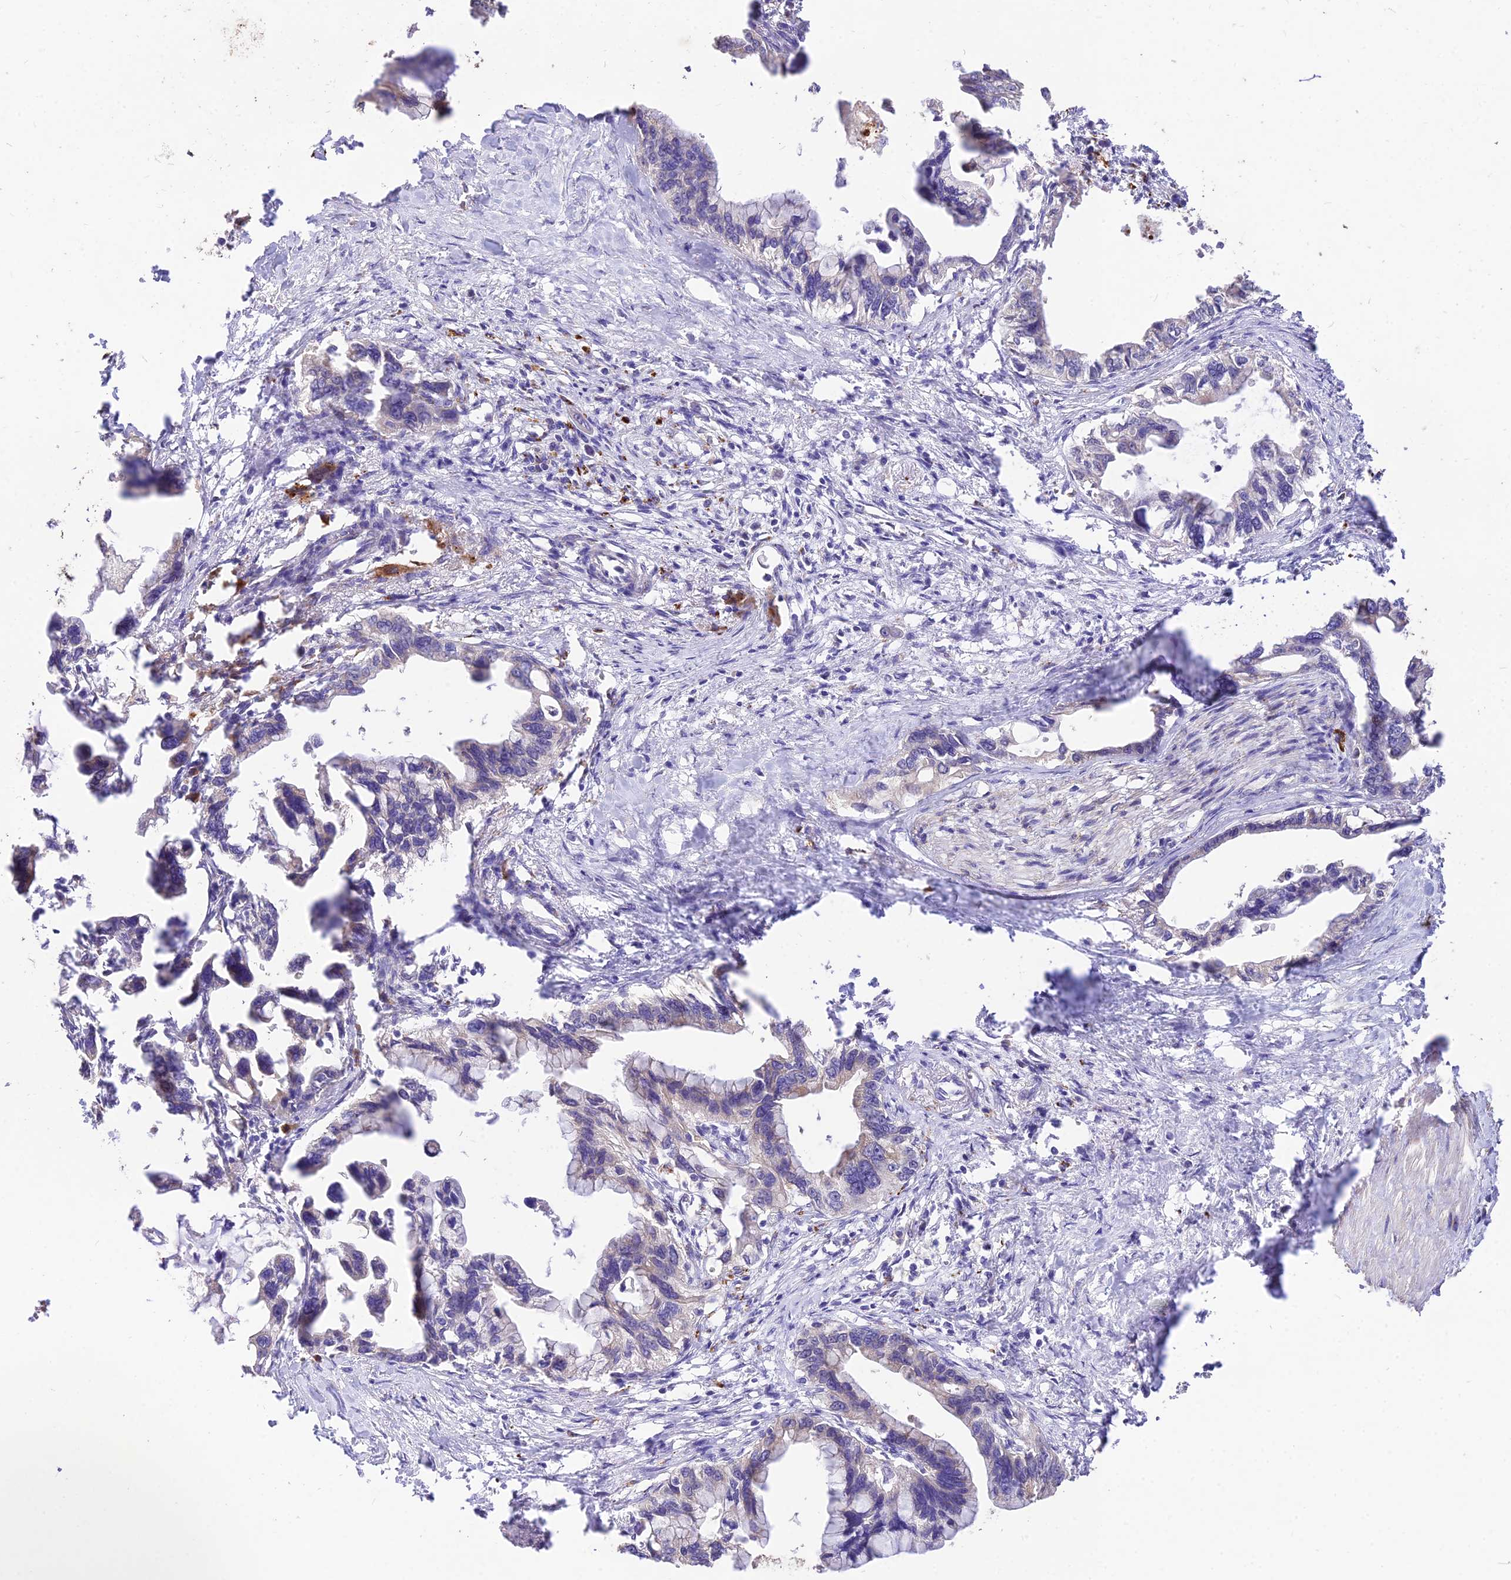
{"staining": {"intensity": "weak", "quantity": "25%-75%", "location": "cytoplasmic/membranous"}, "tissue": "pancreatic cancer", "cell_type": "Tumor cells", "image_type": "cancer", "snomed": [{"axis": "morphology", "description": "Adenocarcinoma, NOS"}, {"axis": "topography", "description": "Pancreas"}], "caption": "The histopathology image reveals staining of pancreatic cancer (adenocarcinoma), revealing weak cytoplasmic/membranous protein positivity (brown color) within tumor cells. (Stains: DAB (3,3'-diaminobenzidine) in brown, nuclei in blue, Microscopy: brightfield microscopy at high magnification).", "gene": "SDHD", "patient": {"sex": "female", "age": 83}}